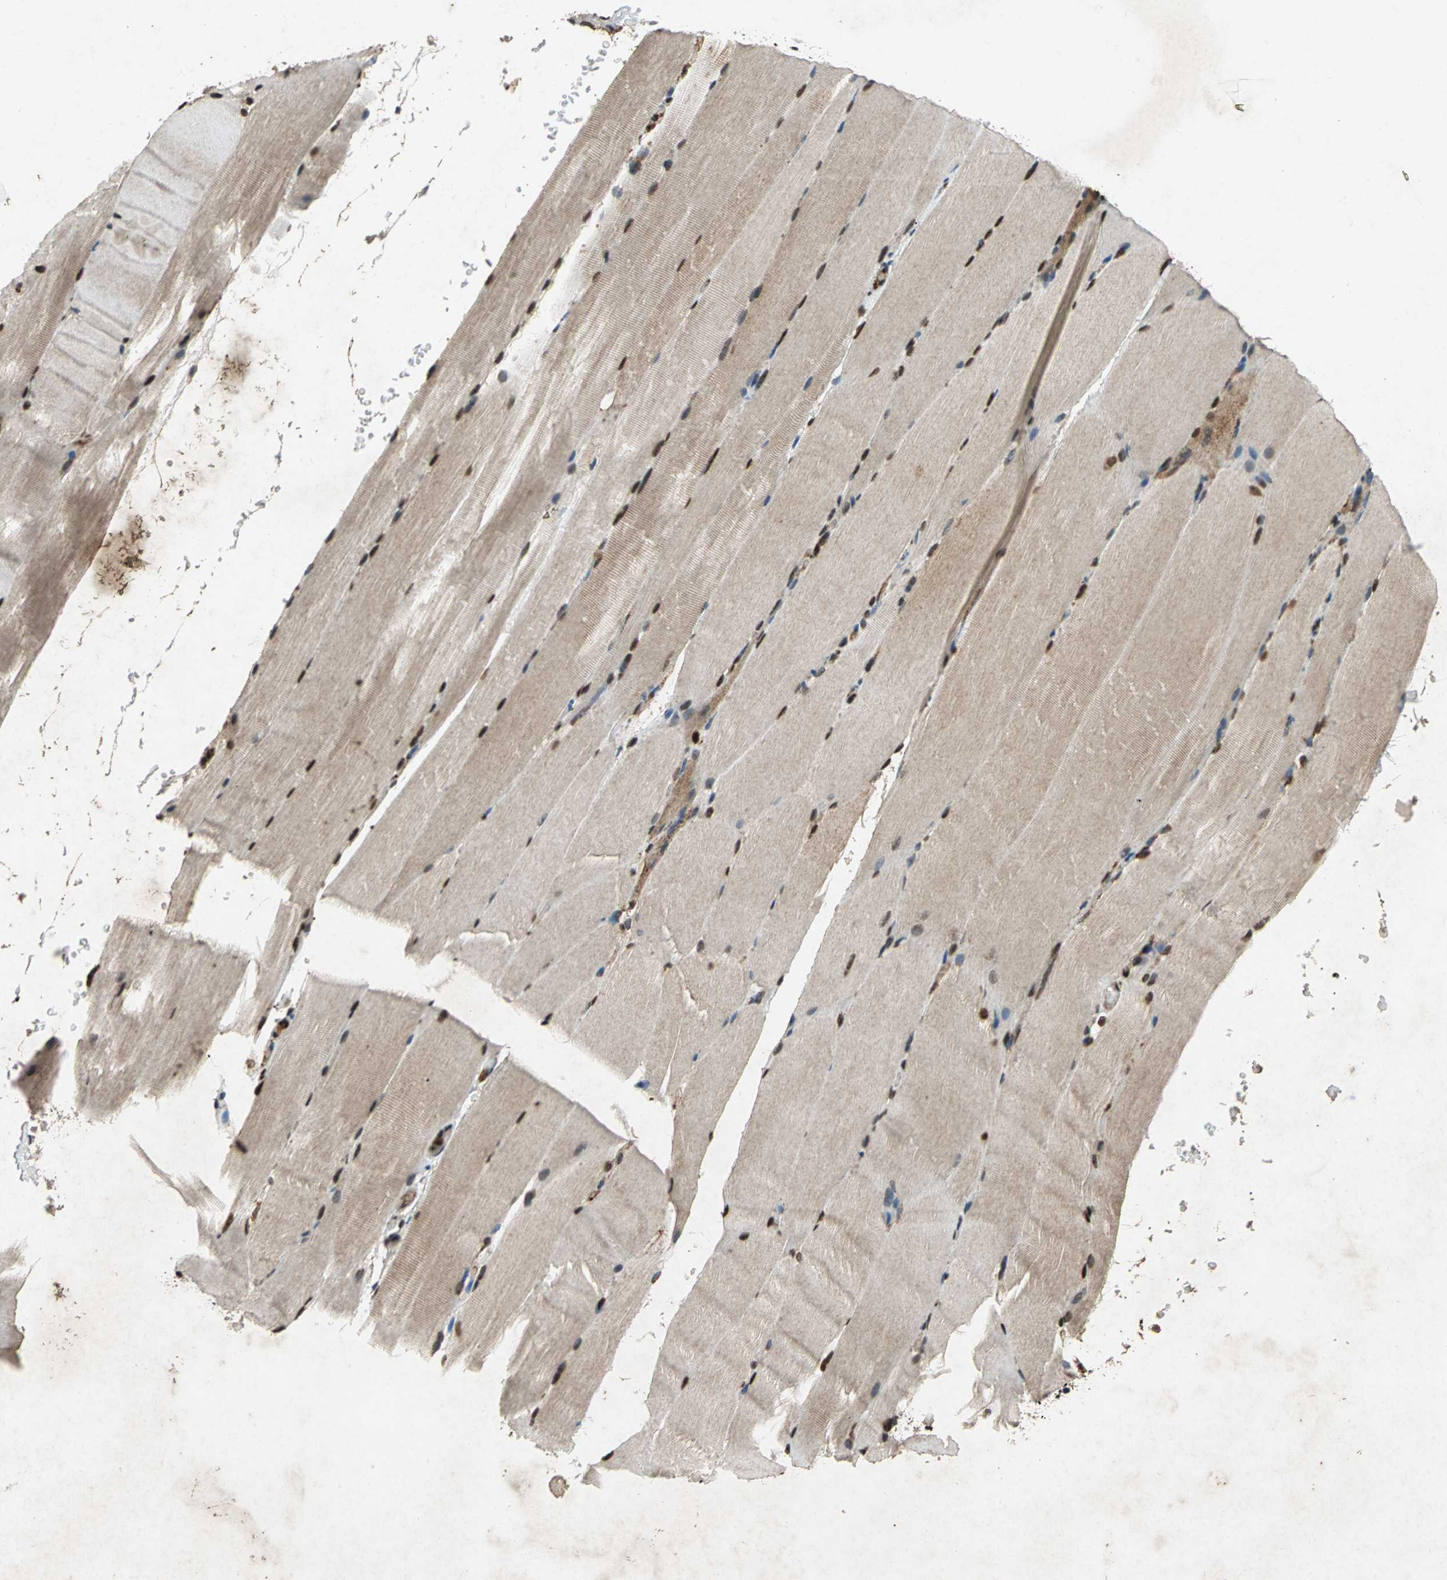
{"staining": {"intensity": "strong", "quantity": ">75%", "location": "cytoplasmic/membranous,nuclear"}, "tissue": "skeletal muscle", "cell_type": "Myocytes", "image_type": "normal", "snomed": [{"axis": "morphology", "description": "Normal tissue, NOS"}, {"axis": "topography", "description": "Skeletal muscle"}, {"axis": "topography", "description": "Parathyroid gland"}], "caption": "About >75% of myocytes in benign human skeletal muscle demonstrate strong cytoplasmic/membranous,nuclear protein expression as visualized by brown immunohistochemical staining.", "gene": "ANP32A", "patient": {"sex": "female", "age": 37}}